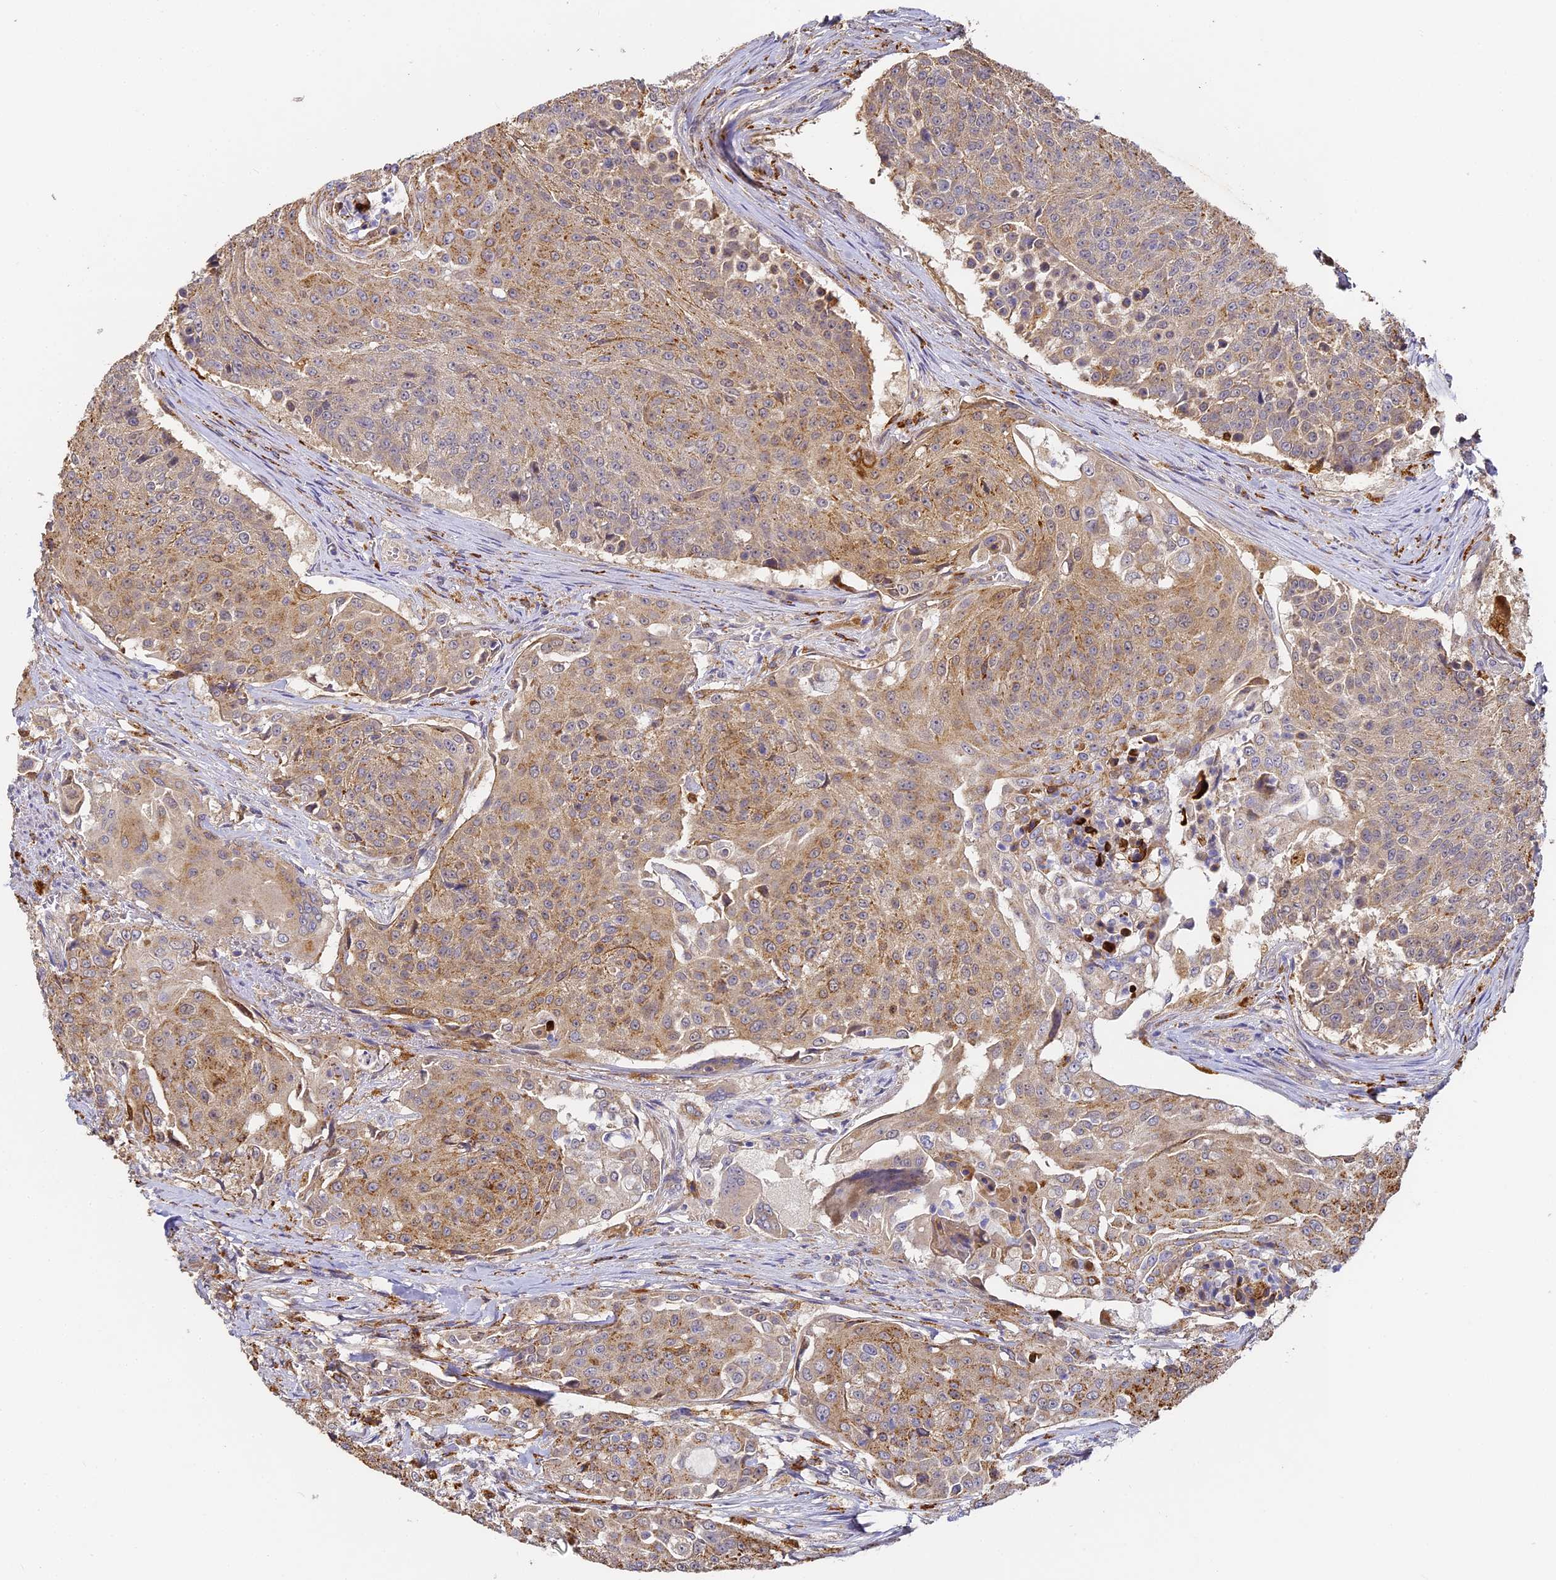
{"staining": {"intensity": "moderate", "quantity": "25%-75%", "location": "cytoplasmic/membranous"}, "tissue": "urothelial cancer", "cell_type": "Tumor cells", "image_type": "cancer", "snomed": [{"axis": "morphology", "description": "Urothelial carcinoma, High grade"}, {"axis": "topography", "description": "Urinary bladder"}], "caption": "Urothelial carcinoma (high-grade) stained with DAB (3,3'-diaminobenzidine) immunohistochemistry (IHC) displays medium levels of moderate cytoplasmic/membranous expression in approximately 25%-75% of tumor cells.", "gene": "YAE1", "patient": {"sex": "female", "age": 63}}